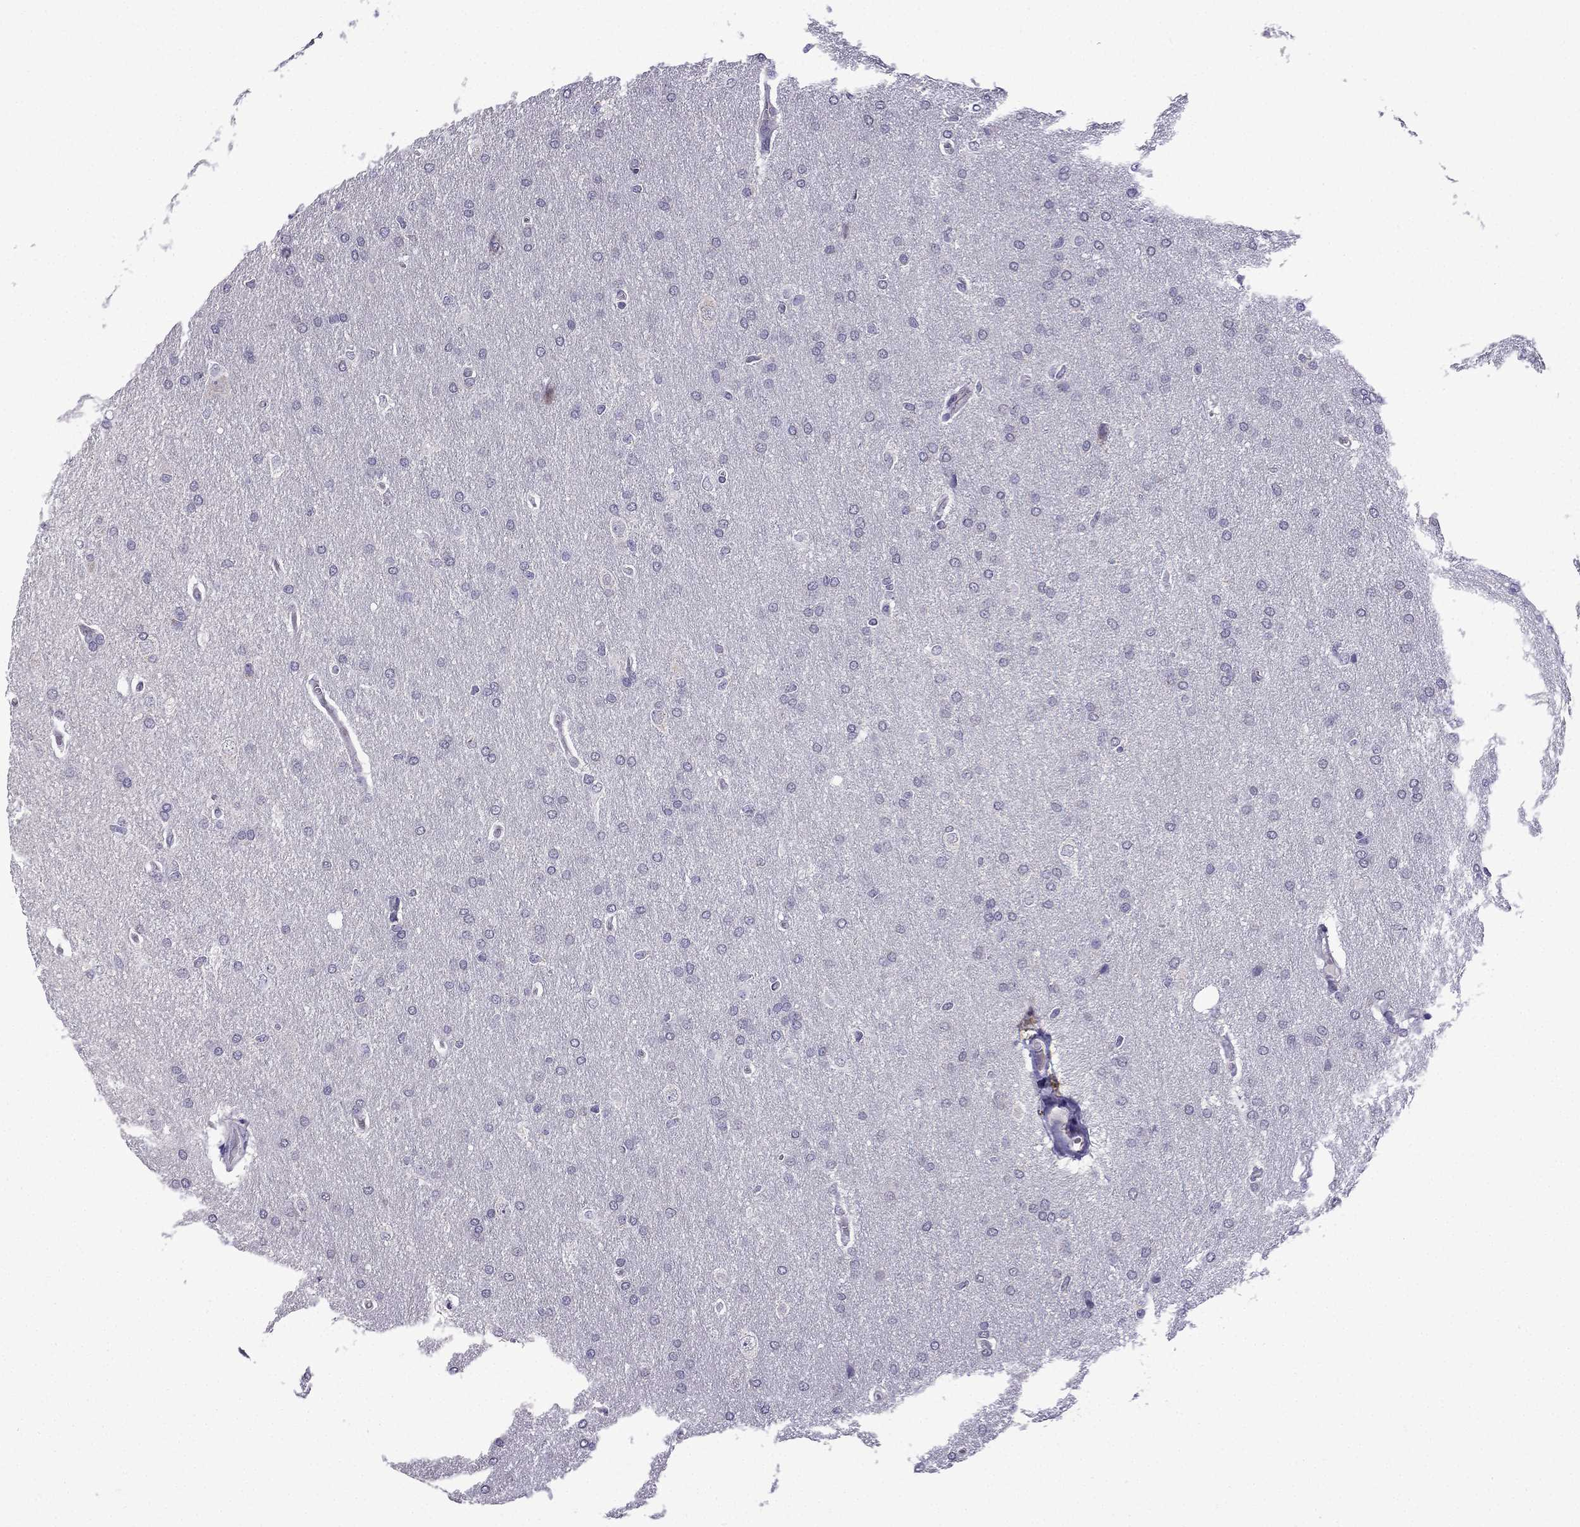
{"staining": {"intensity": "negative", "quantity": "none", "location": "none"}, "tissue": "glioma", "cell_type": "Tumor cells", "image_type": "cancer", "snomed": [{"axis": "morphology", "description": "Glioma, malignant, Low grade"}, {"axis": "topography", "description": "Brain"}], "caption": "The IHC photomicrograph has no significant positivity in tumor cells of glioma tissue. (Stains: DAB (3,3'-diaminobenzidine) IHC with hematoxylin counter stain, Microscopy: brightfield microscopy at high magnification).", "gene": "TTN", "patient": {"sex": "female", "age": 32}}